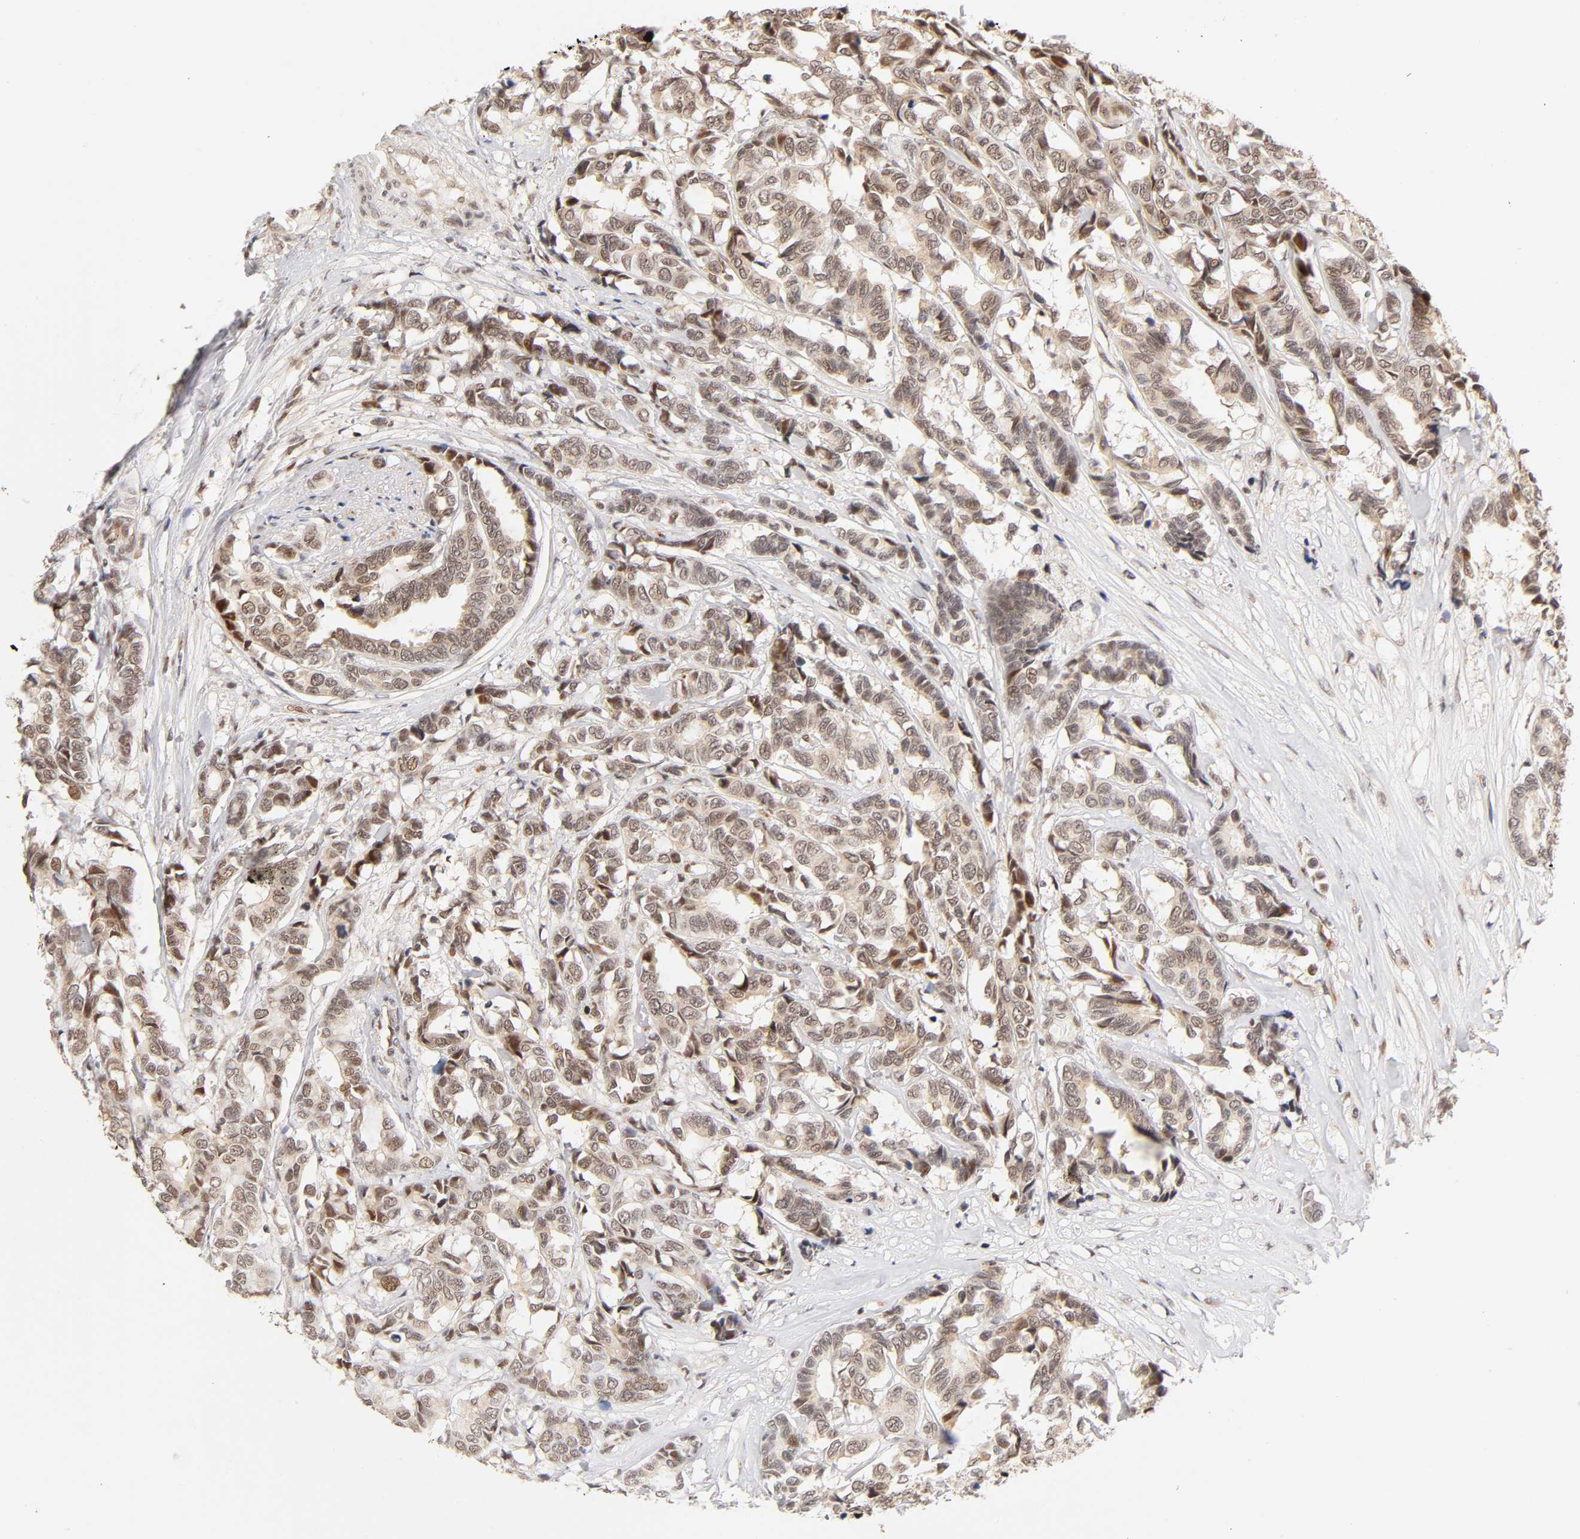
{"staining": {"intensity": "moderate", "quantity": ">75%", "location": "cytoplasmic/membranous,nuclear"}, "tissue": "breast cancer", "cell_type": "Tumor cells", "image_type": "cancer", "snomed": [{"axis": "morphology", "description": "Duct carcinoma"}, {"axis": "topography", "description": "Breast"}], "caption": "IHC (DAB (3,3'-diaminobenzidine)) staining of breast cancer reveals moderate cytoplasmic/membranous and nuclear protein expression in approximately >75% of tumor cells.", "gene": "TAF10", "patient": {"sex": "female", "age": 87}}